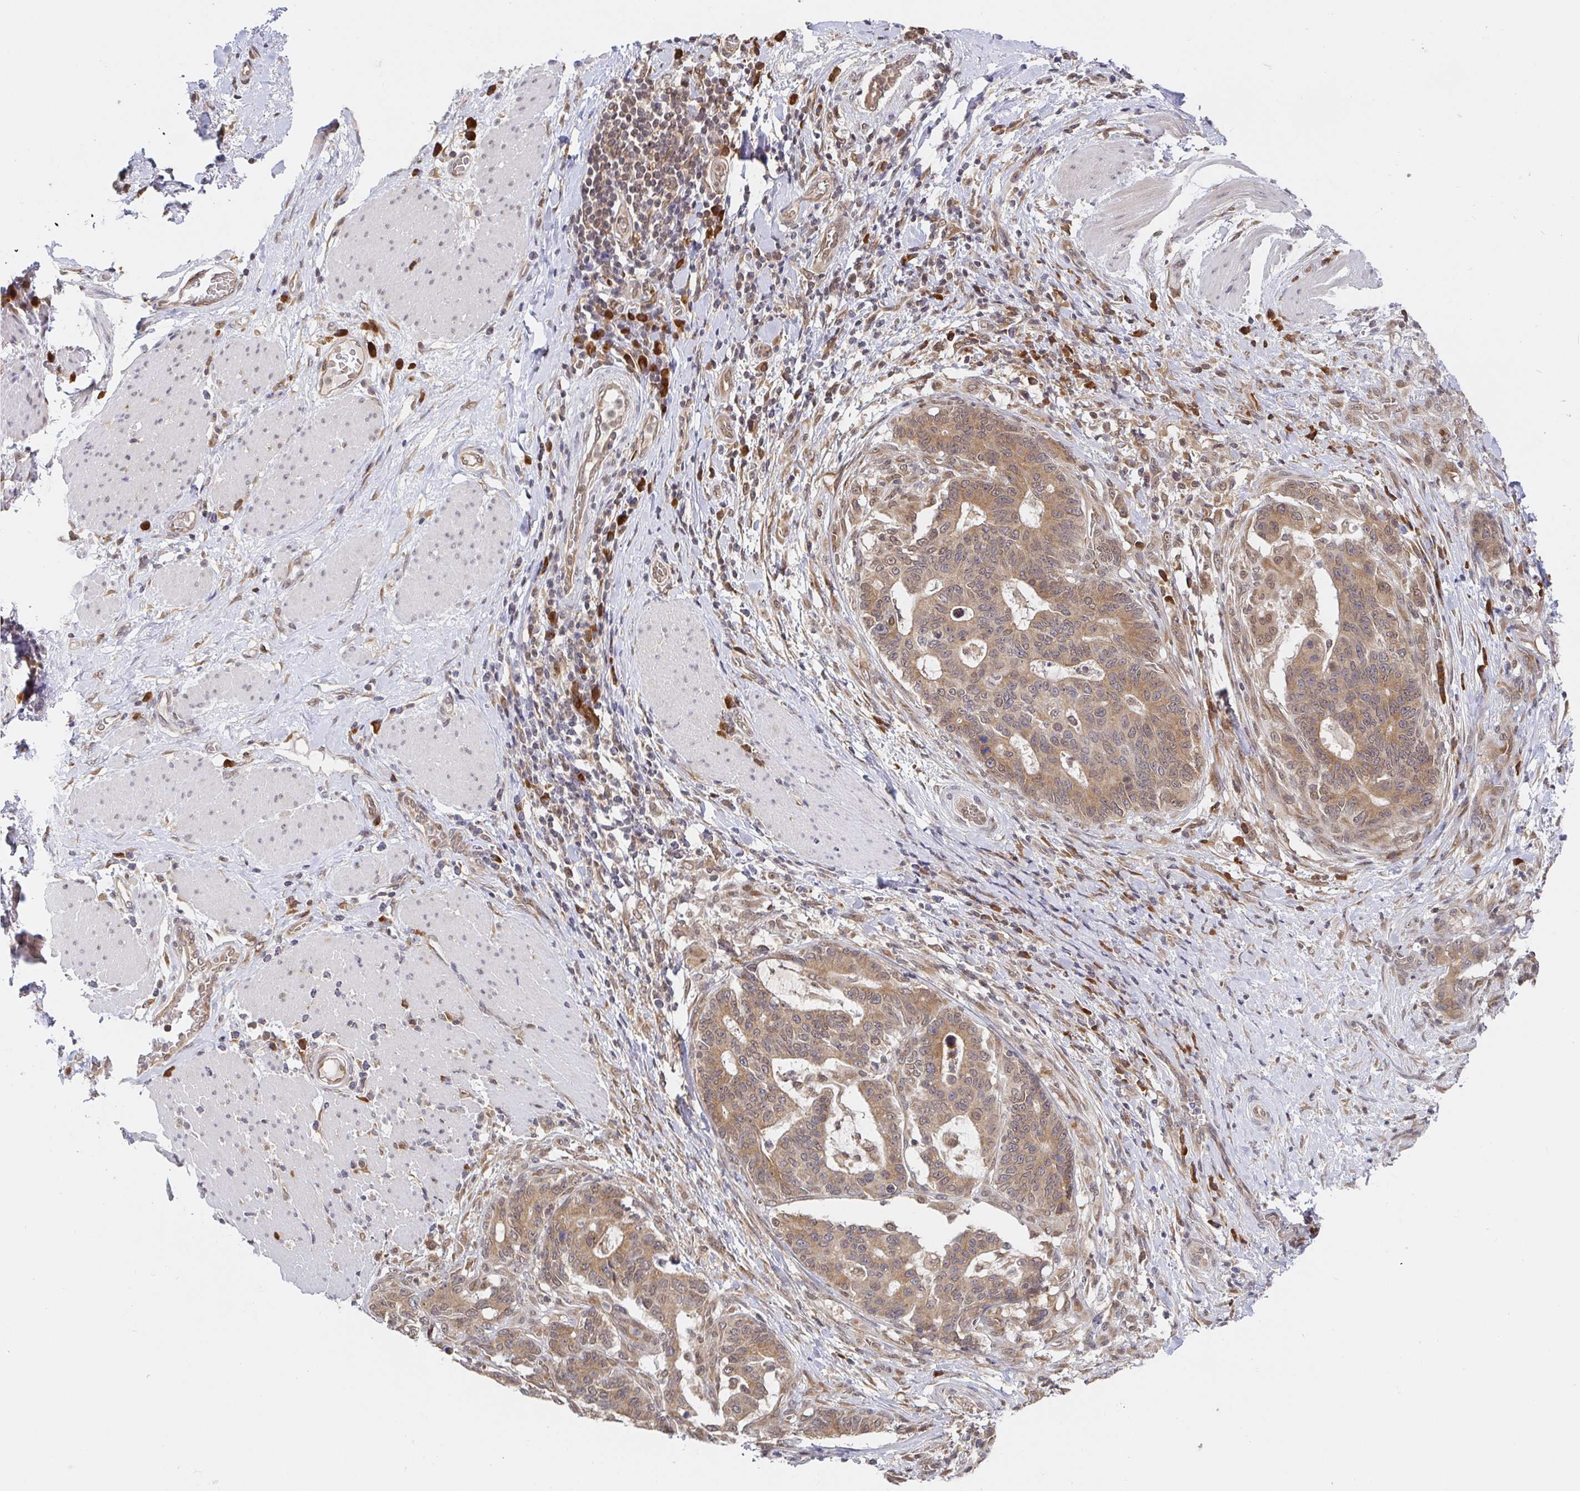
{"staining": {"intensity": "moderate", "quantity": ">75%", "location": "cytoplasmic/membranous"}, "tissue": "stomach cancer", "cell_type": "Tumor cells", "image_type": "cancer", "snomed": [{"axis": "morphology", "description": "Normal tissue, NOS"}, {"axis": "morphology", "description": "Adenocarcinoma, NOS"}, {"axis": "topography", "description": "Stomach"}], "caption": "Moderate cytoplasmic/membranous staining for a protein is present in about >75% of tumor cells of adenocarcinoma (stomach) using IHC.", "gene": "ALG1", "patient": {"sex": "female", "age": 64}}